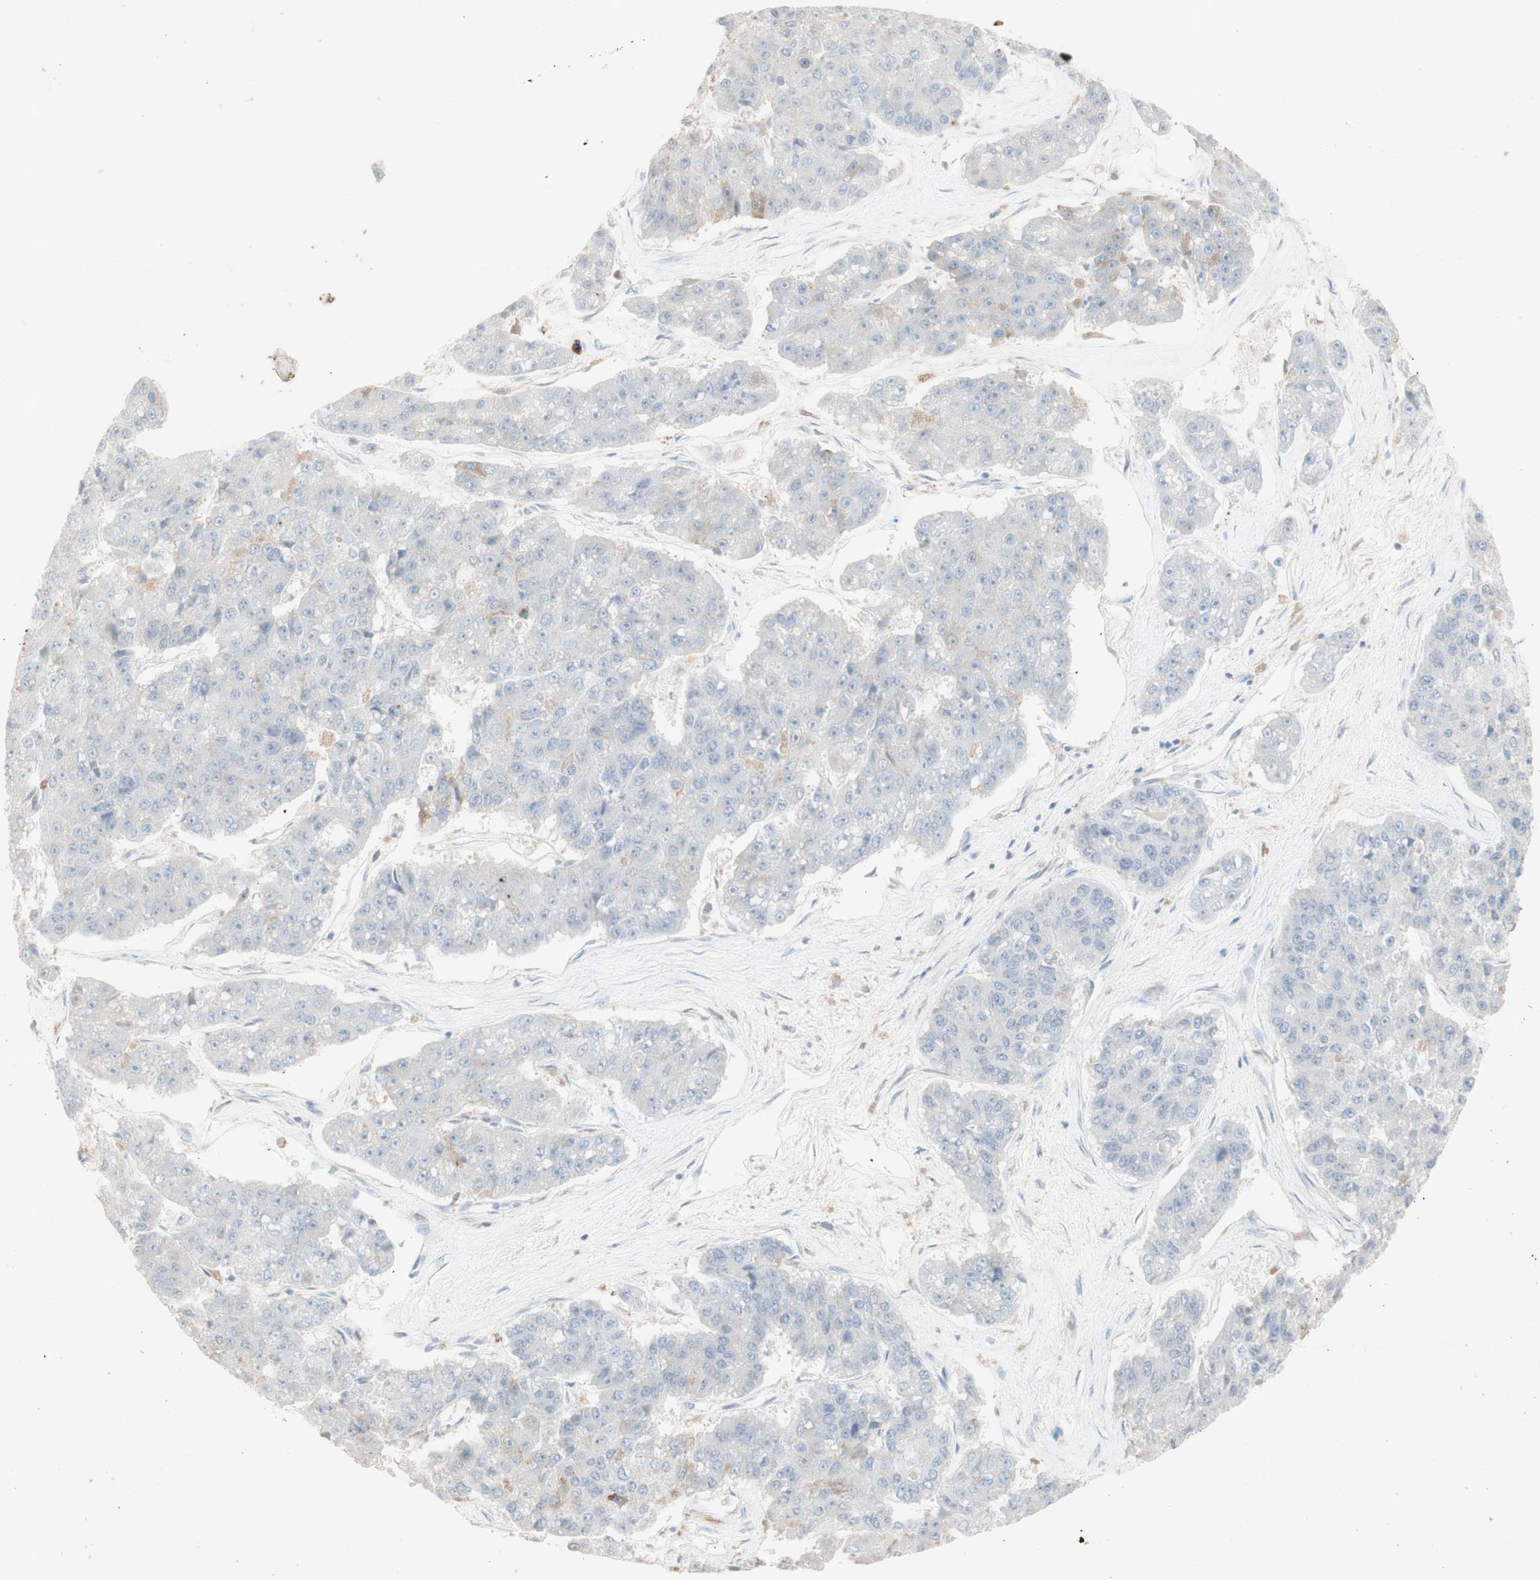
{"staining": {"intensity": "negative", "quantity": "none", "location": "none"}, "tissue": "pancreatic cancer", "cell_type": "Tumor cells", "image_type": "cancer", "snomed": [{"axis": "morphology", "description": "Adenocarcinoma, NOS"}, {"axis": "topography", "description": "Pancreas"}], "caption": "High magnification brightfield microscopy of adenocarcinoma (pancreatic) stained with DAB (3,3'-diaminobenzidine) (brown) and counterstained with hematoxylin (blue): tumor cells show no significant expression.", "gene": "ATP6V1B1", "patient": {"sex": "male", "age": 50}}